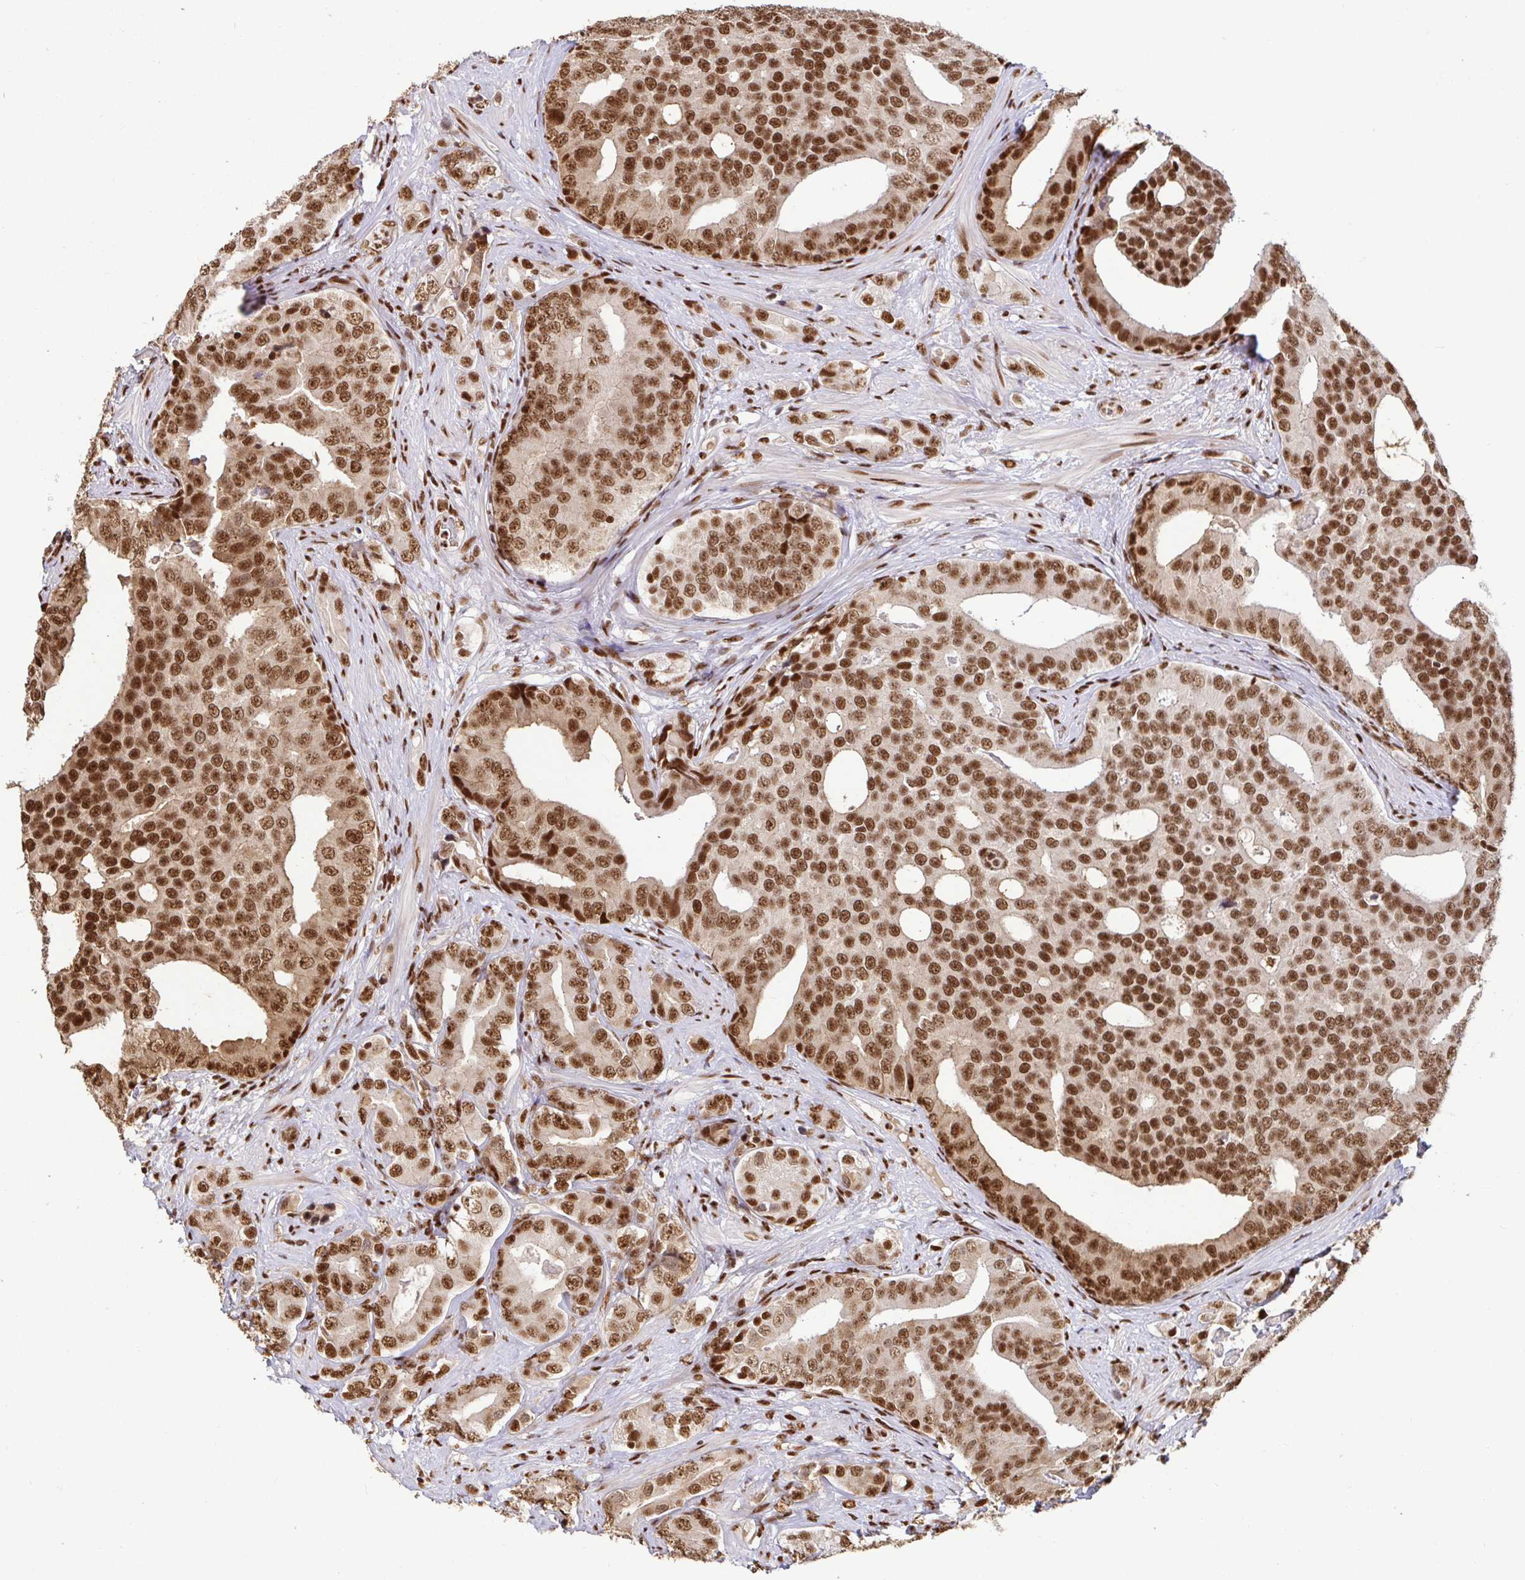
{"staining": {"intensity": "strong", "quantity": ">75%", "location": "nuclear"}, "tissue": "prostate cancer", "cell_type": "Tumor cells", "image_type": "cancer", "snomed": [{"axis": "morphology", "description": "Adenocarcinoma, High grade"}, {"axis": "topography", "description": "Prostate"}], "caption": "Tumor cells demonstrate high levels of strong nuclear staining in approximately >75% of cells in adenocarcinoma (high-grade) (prostate).", "gene": "SP3", "patient": {"sex": "male", "age": 62}}